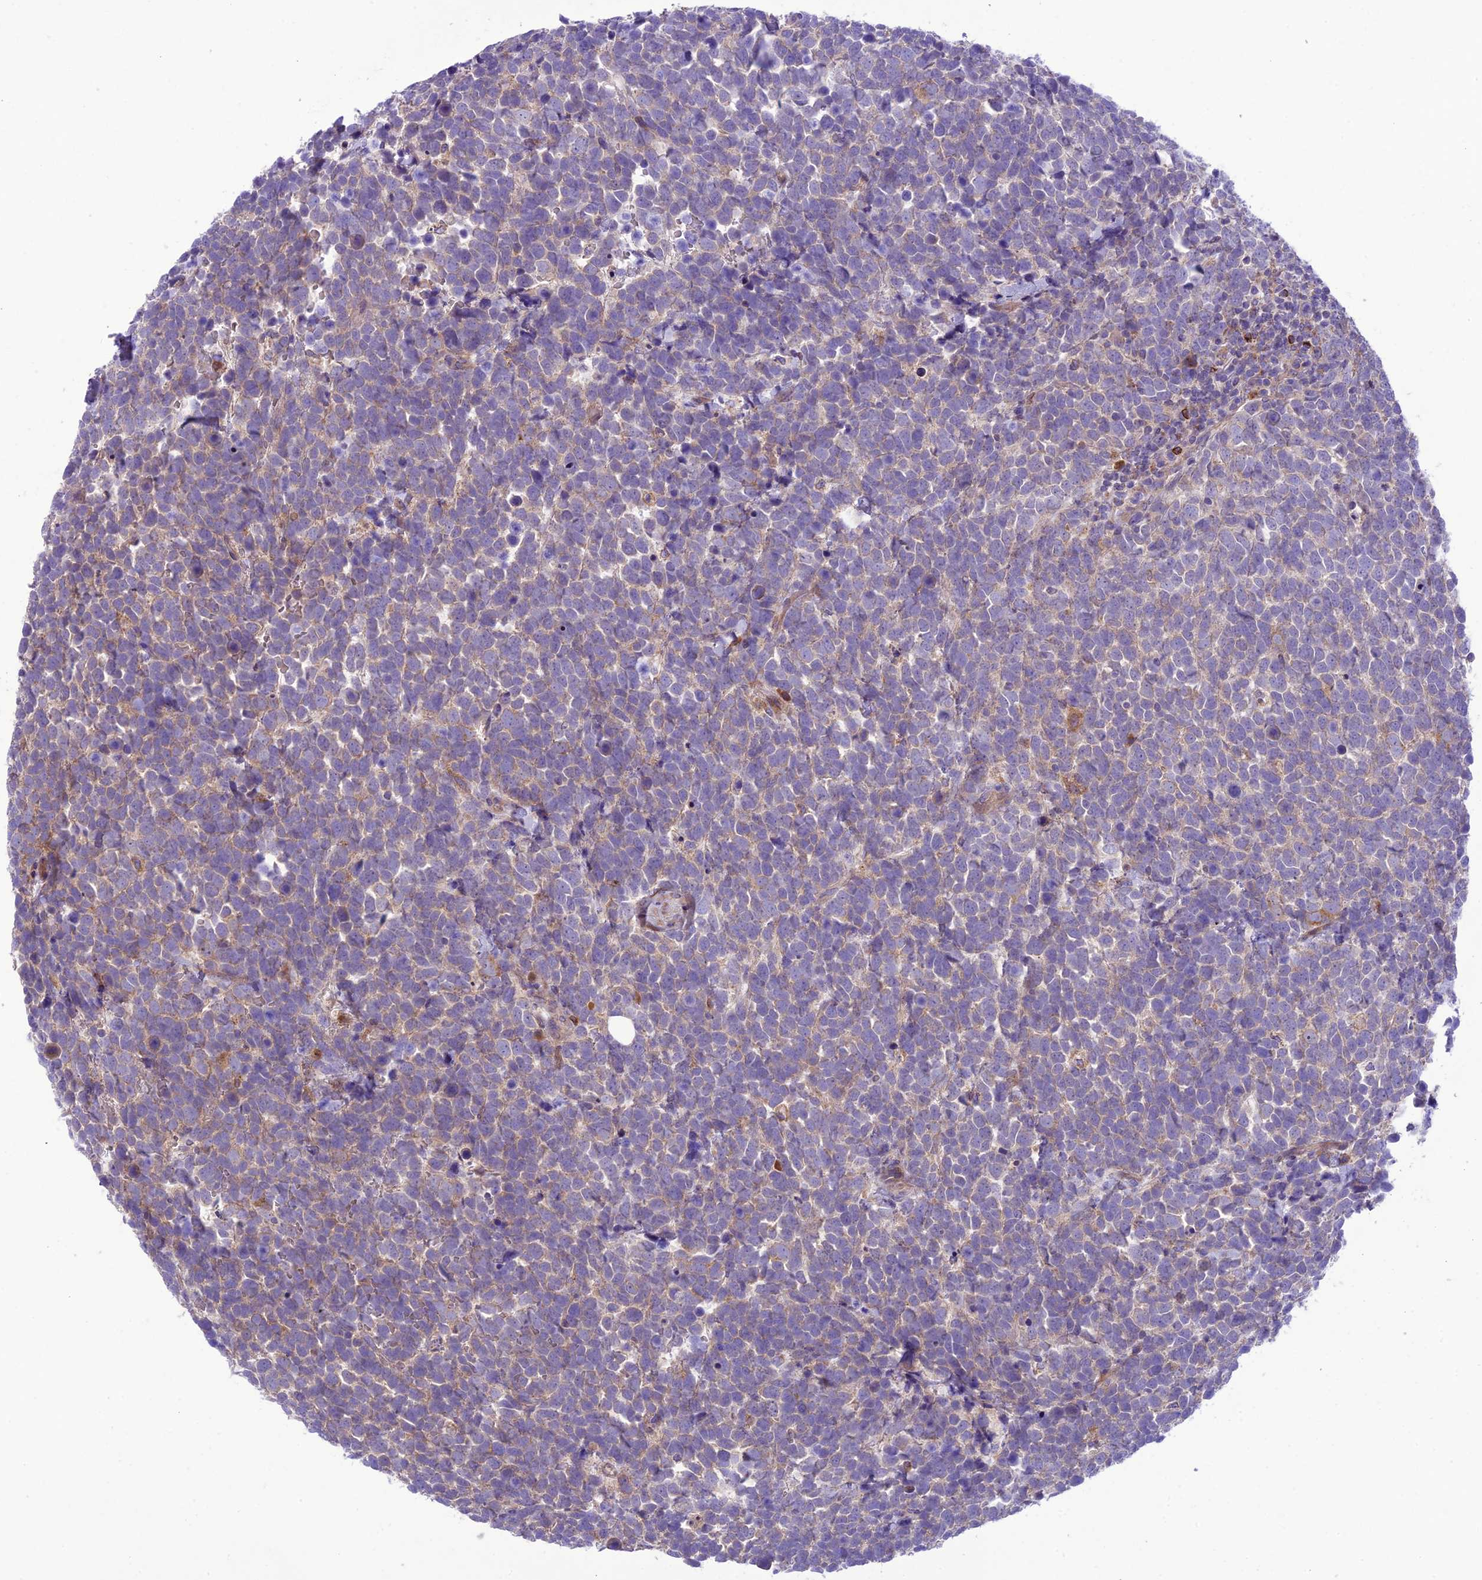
{"staining": {"intensity": "weak", "quantity": "25%-75%", "location": "cytoplasmic/membranous"}, "tissue": "urothelial cancer", "cell_type": "Tumor cells", "image_type": "cancer", "snomed": [{"axis": "morphology", "description": "Urothelial carcinoma, High grade"}, {"axis": "topography", "description": "Urinary bladder"}], "caption": "High-grade urothelial carcinoma stained for a protein demonstrates weak cytoplasmic/membranous positivity in tumor cells.", "gene": "JMY", "patient": {"sex": "female", "age": 82}}